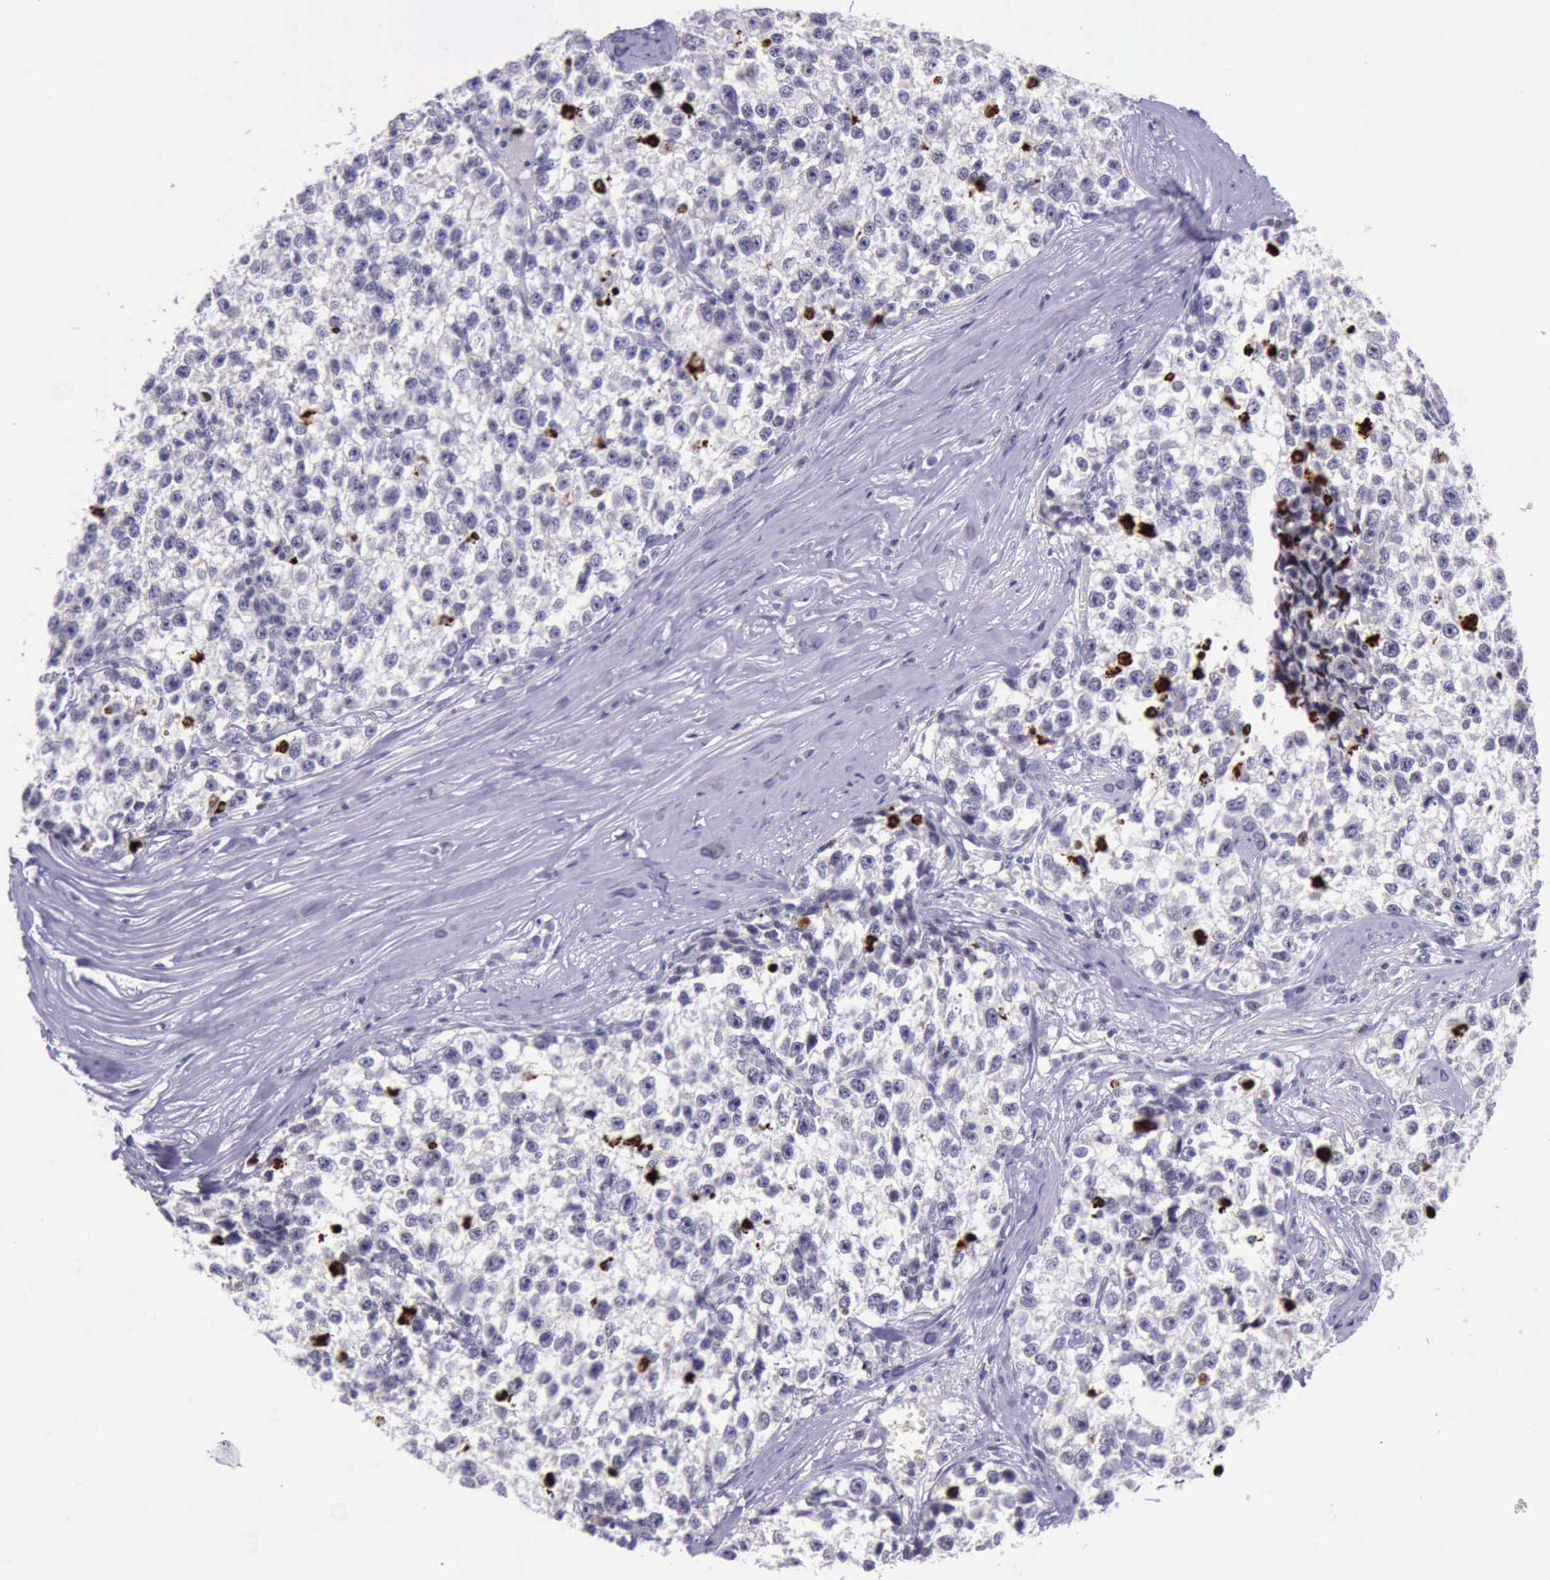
{"staining": {"intensity": "strong", "quantity": "<25%", "location": "nuclear"}, "tissue": "testis cancer", "cell_type": "Tumor cells", "image_type": "cancer", "snomed": [{"axis": "morphology", "description": "Seminoma, NOS"}, {"axis": "morphology", "description": "Carcinoma, Embryonal, NOS"}, {"axis": "topography", "description": "Testis"}], "caption": "Protein expression analysis of testis cancer reveals strong nuclear staining in about <25% of tumor cells. The protein is stained brown, and the nuclei are stained in blue (DAB (3,3'-diaminobenzidine) IHC with brightfield microscopy, high magnification).", "gene": "PARP1", "patient": {"sex": "male", "age": 30}}